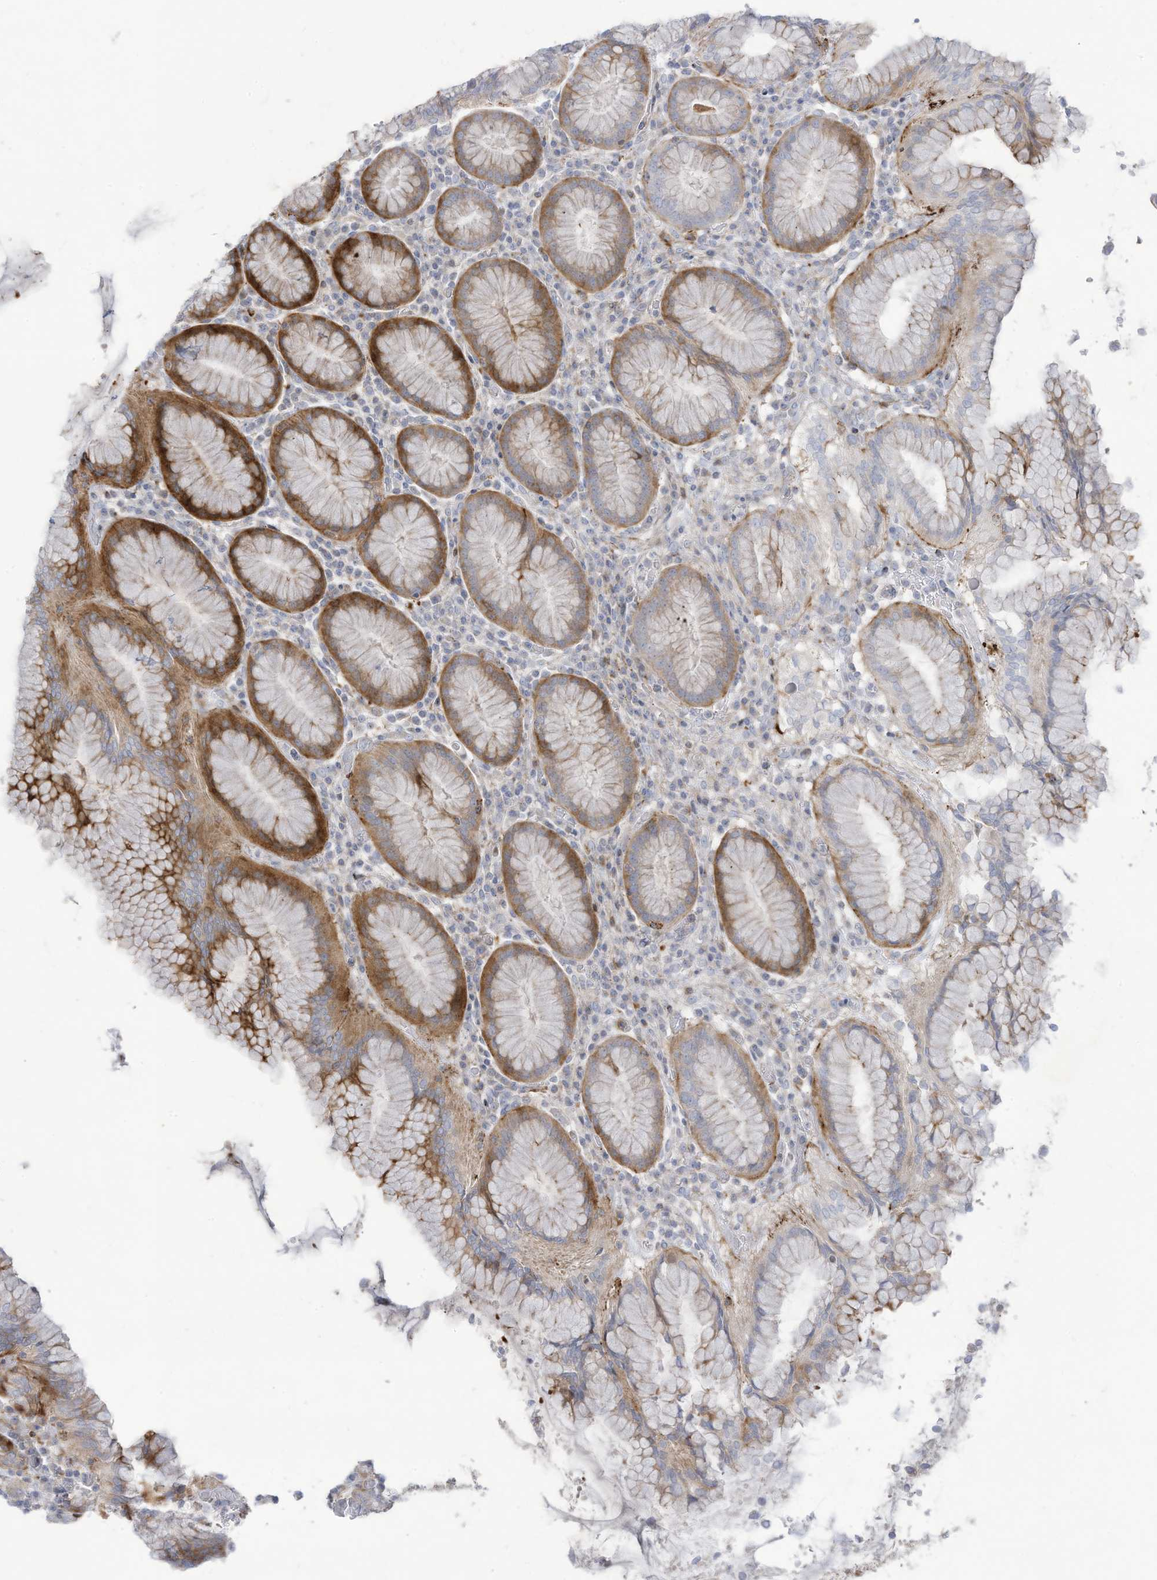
{"staining": {"intensity": "strong", "quantity": "25%-75%", "location": "cytoplasmic/membranous"}, "tissue": "stomach", "cell_type": "Glandular cells", "image_type": "normal", "snomed": [{"axis": "morphology", "description": "Normal tissue, NOS"}, {"axis": "topography", "description": "Stomach"}, {"axis": "topography", "description": "Stomach, lower"}], "caption": "Immunohistochemical staining of benign human stomach displays high levels of strong cytoplasmic/membranous staining in approximately 25%-75% of glandular cells. The staining was performed using DAB (3,3'-diaminobenzidine), with brown indicating positive protein expression. Nuclei are stained blue with hematoxylin.", "gene": "THNSL2", "patient": {"sex": "female", "age": 56}}